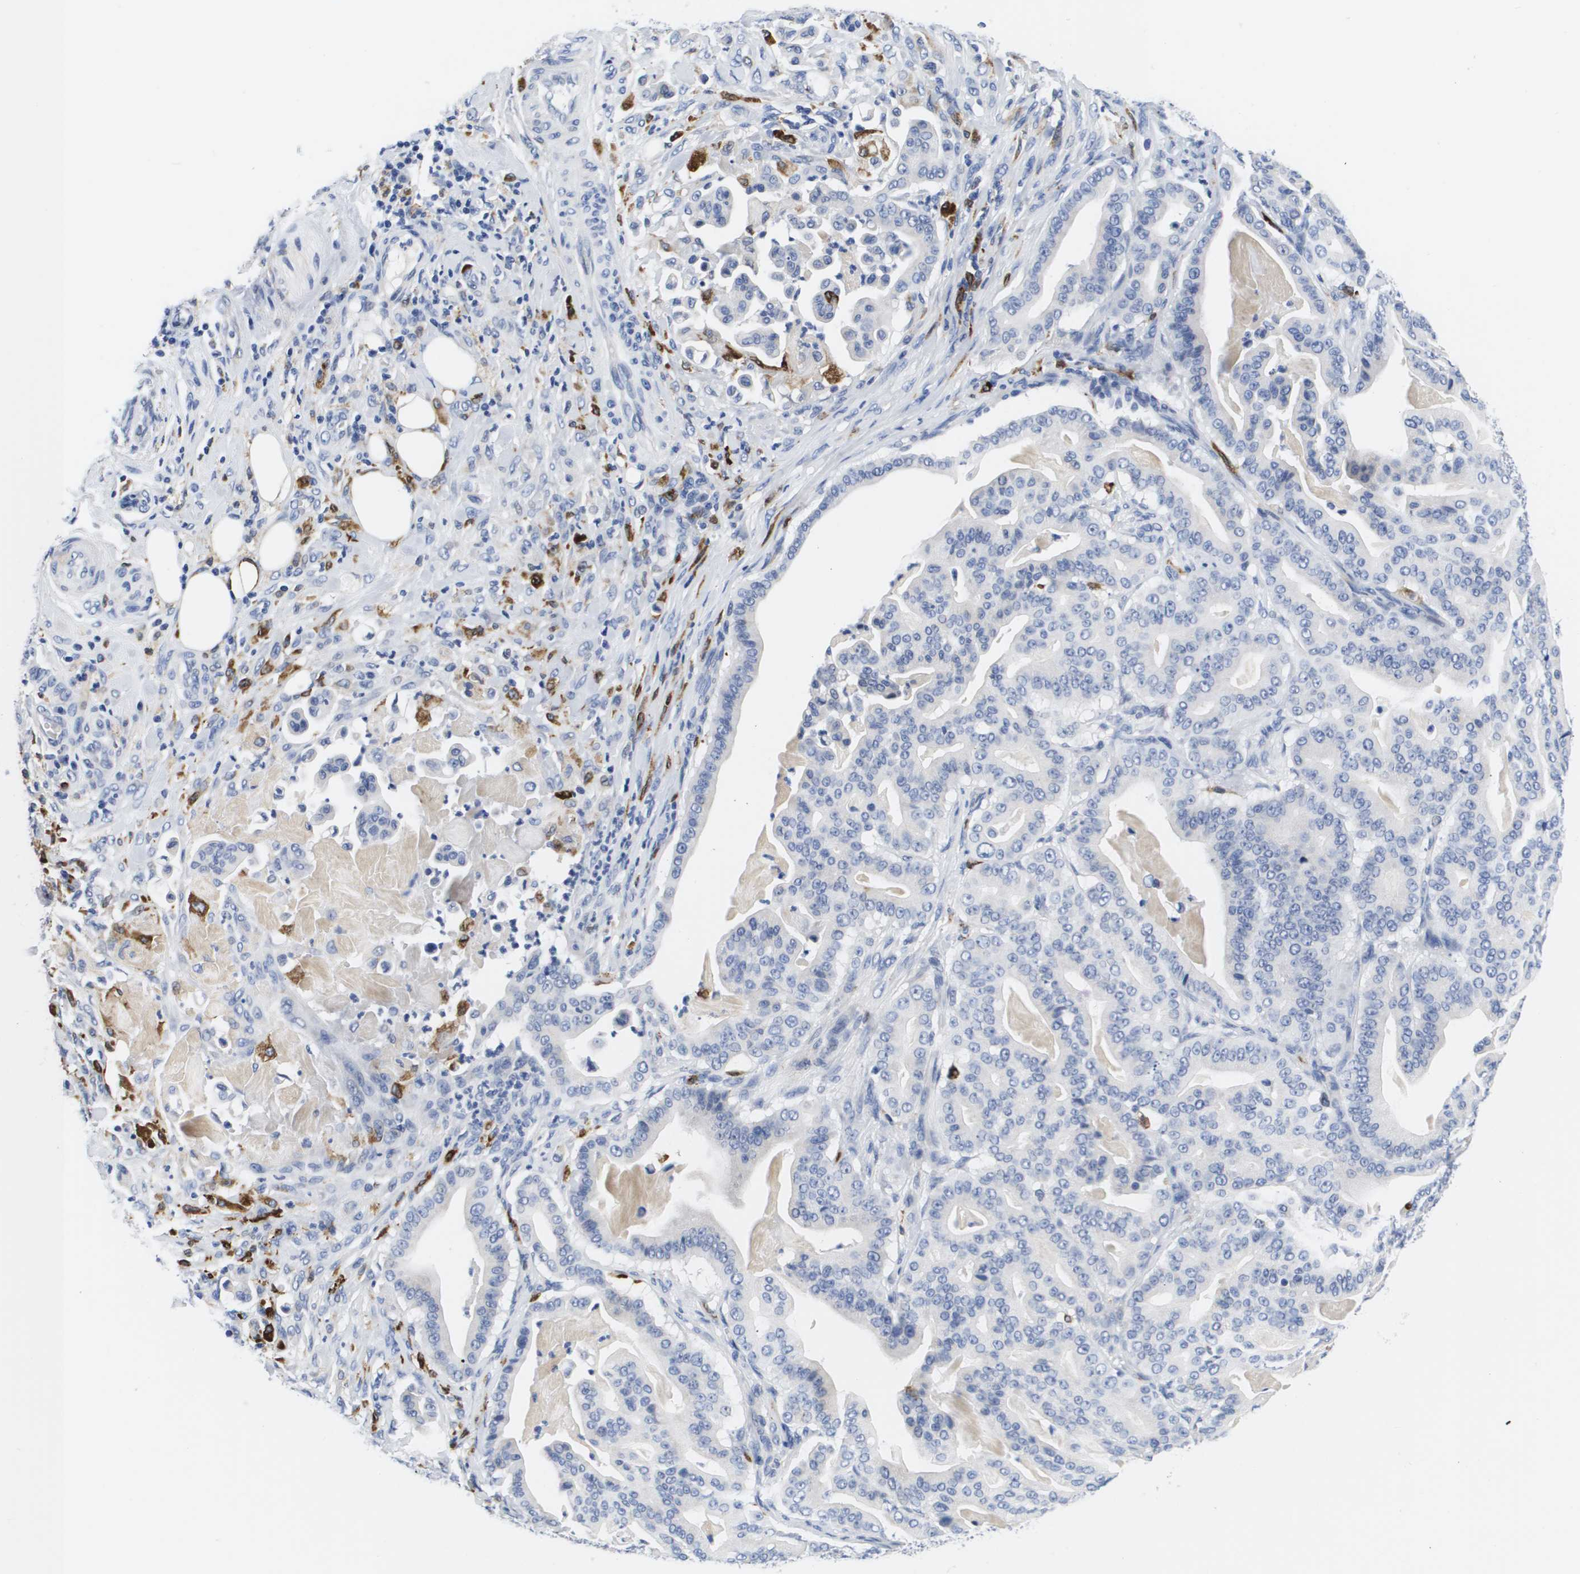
{"staining": {"intensity": "negative", "quantity": "none", "location": "none"}, "tissue": "pancreatic cancer", "cell_type": "Tumor cells", "image_type": "cancer", "snomed": [{"axis": "morphology", "description": "Adenocarcinoma, NOS"}, {"axis": "topography", "description": "Pancreas"}], "caption": "This micrograph is of pancreatic adenocarcinoma stained with immunohistochemistry to label a protein in brown with the nuclei are counter-stained blue. There is no expression in tumor cells.", "gene": "HMOX1", "patient": {"sex": "male", "age": 63}}